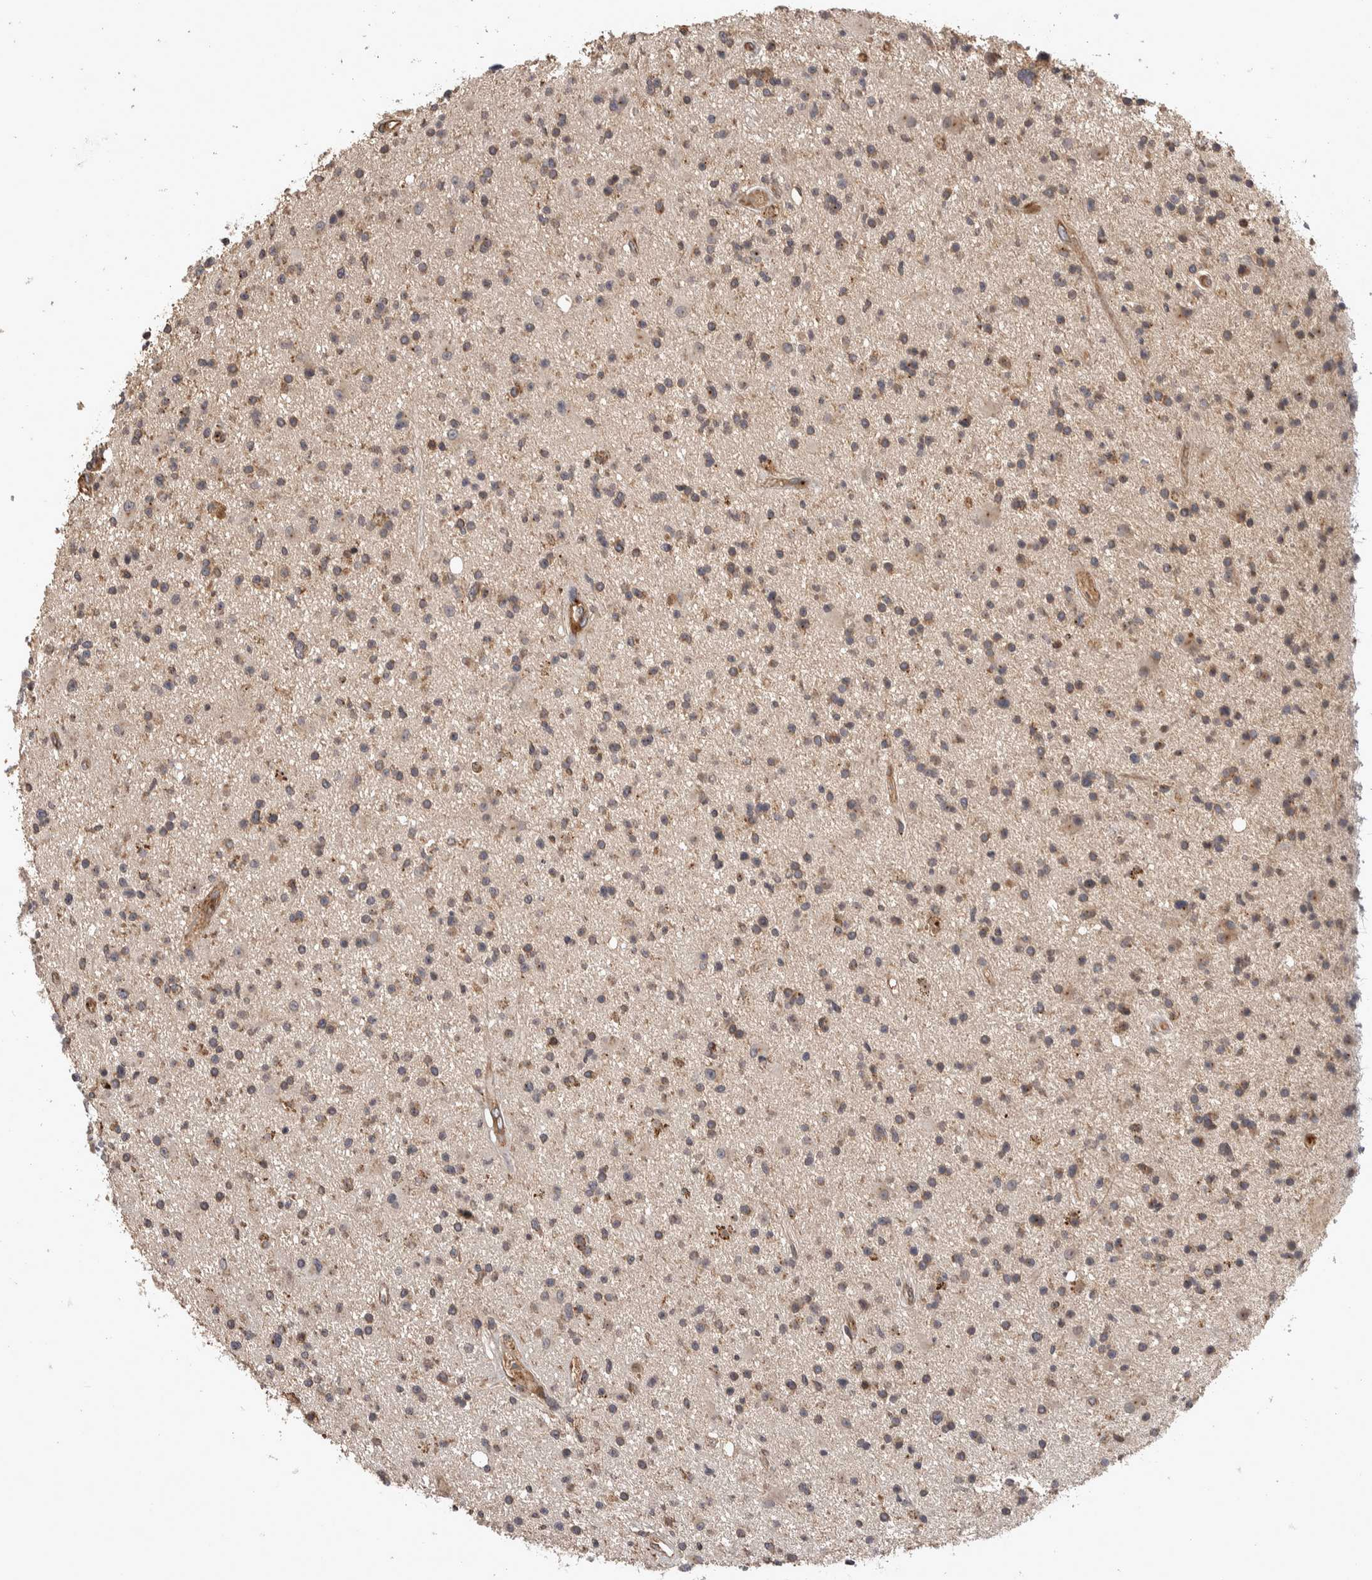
{"staining": {"intensity": "weak", "quantity": ">75%", "location": "cytoplasmic/membranous"}, "tissue": "glioma", "cell_type": "Tumor cells", "image_type": "cancer", "snomed": [{"axis": "morphology", "description": "Glioma, malignant, High grade"}, {"axis": "topography", "description": "Brain"}], "caption": "High-grade glioma (malignant) stained with a protein marker reveals weak staining in tumor cells.", "gene": "IFRD1", "patient": {"sex": "male", "age": 33}}